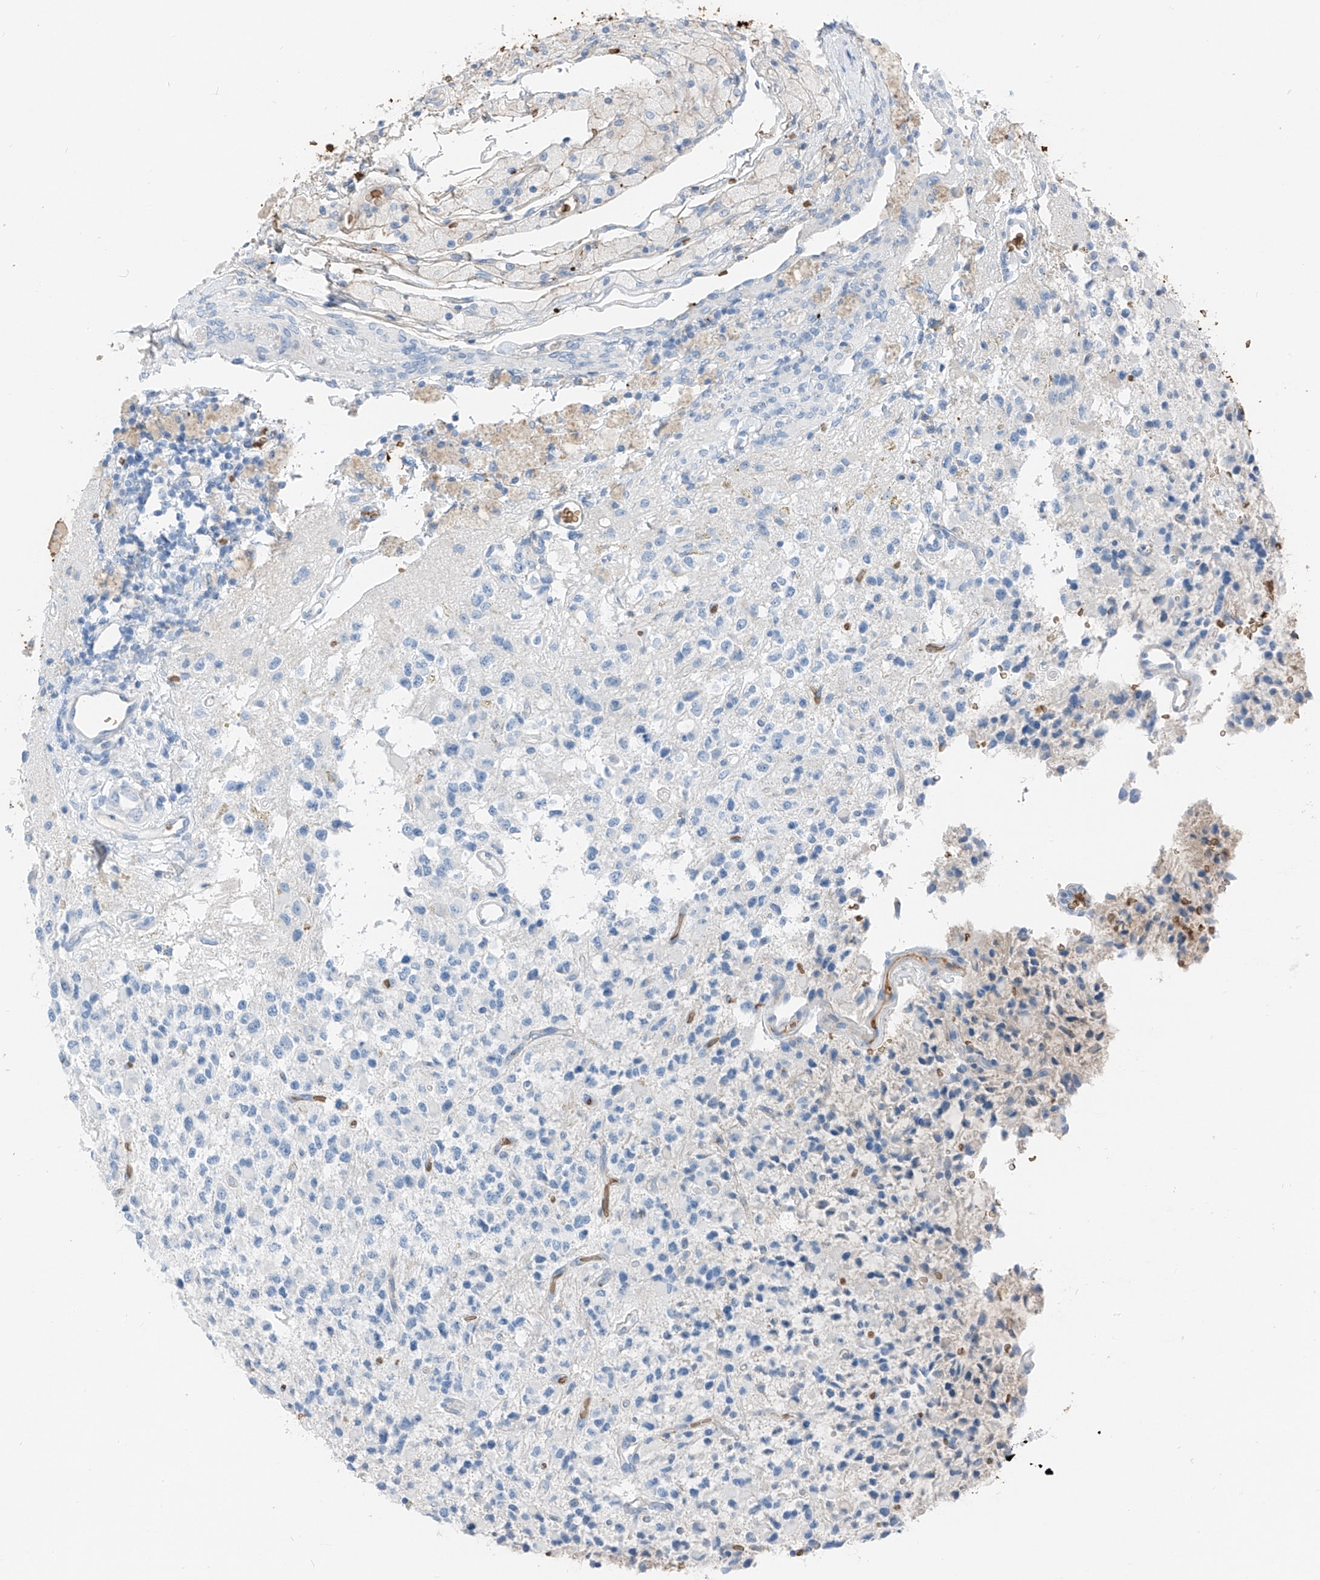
{"staining": {"intensity": "negative", "quantity": "none", "location": "none"}, "tissue": "glioma", "cell_type": "Tumor cells", "image_type": "cancer", "snomed": [{"axis": "morphology", "description": "Glioma, malignant, High grade"}, {"axis": "topography", "description": "Brain"}], "caption": "DAB (3,3'-diaminobenzidine) immunohistochemical staining of glioma demonstrates no significant staining in tumor cells.", "gene": "PRSS23", "patient": {"sex": "male", "age": 34}}